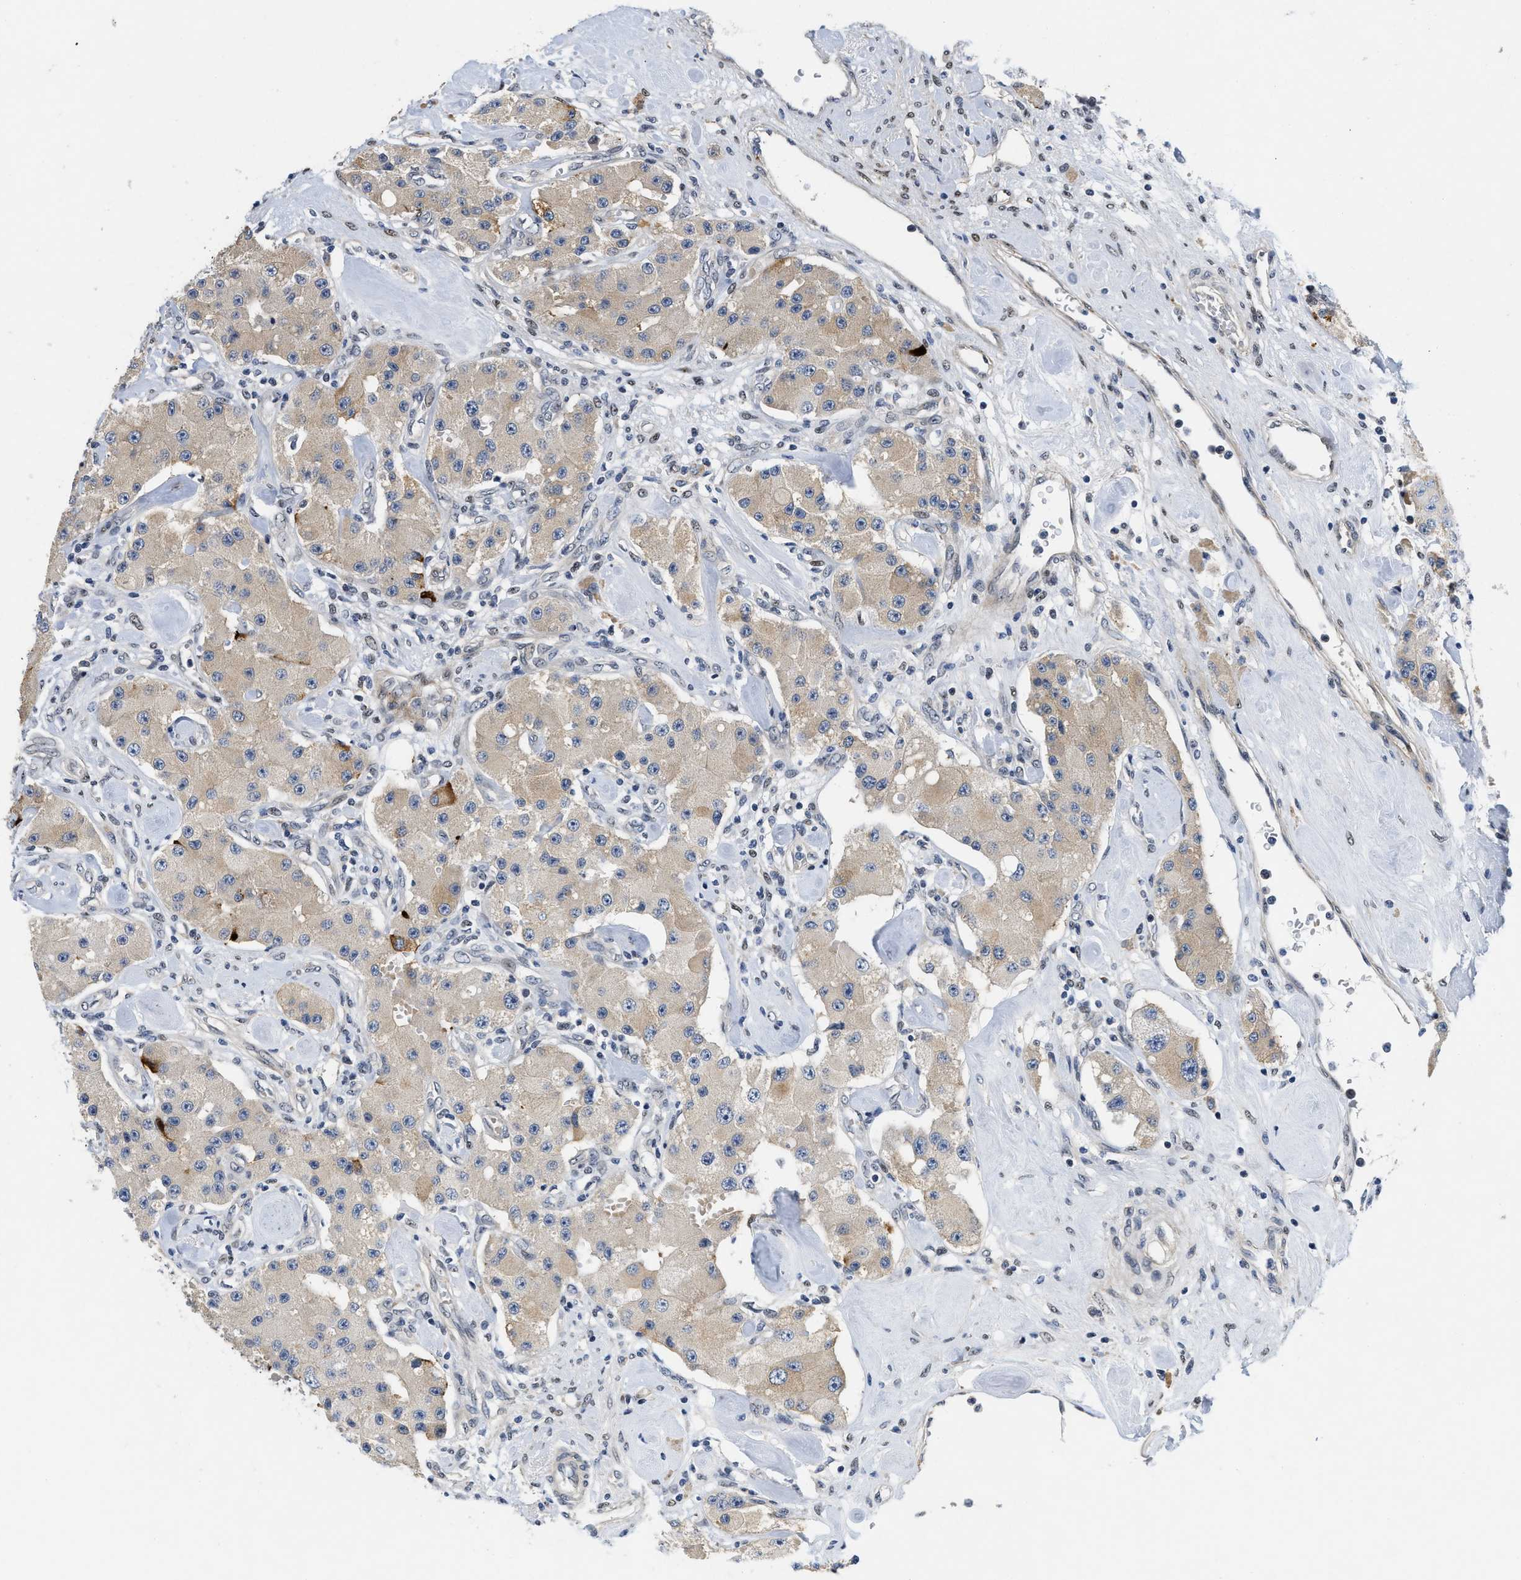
{"staining": {"intensity": "weak", "quantity": ">75%", "location": "cytoplasmic/membranous"}, "tissue": "carcinoid", "cell_type": "Tumor cells", "image_type": "cancer", "snomed": [{"axis": "morphology", "description": "Carcinoid, malignant, NOS"}, {"axis": "topography", "description": "Pancreas"}], "caption": "About >75% of tumor cells in carcinoid (malignant) reveal weak cytoplasmic/membranous protein staining as visualized by brown immunohistochemical staining.", "gene": "VIP", "patient": {"sex": "male", "age": 41}}